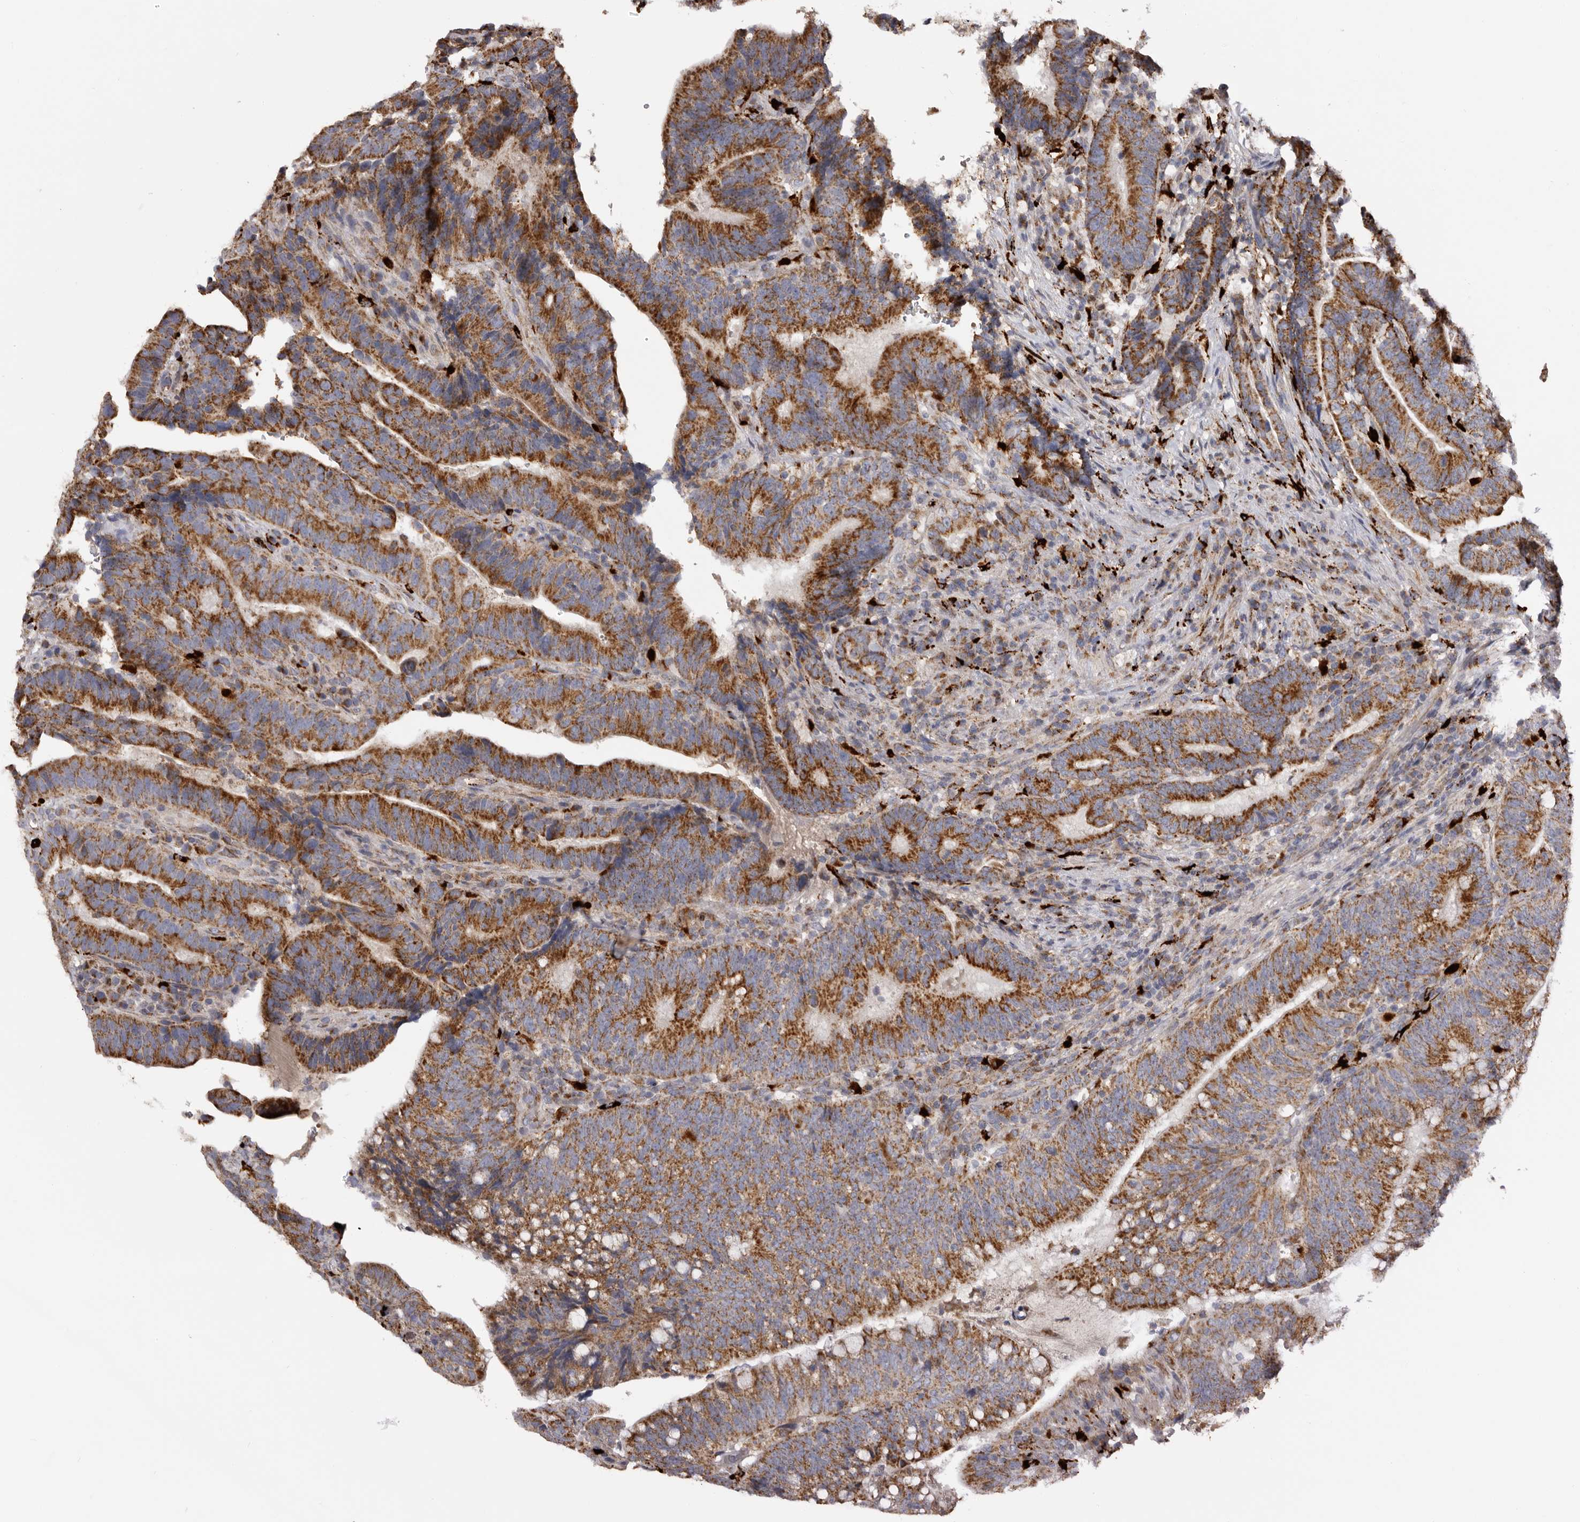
{"staining": {"intensity": "moderate", "quantity": ">75%", "location": "cytoplasmic/membranous"}, "tissue": "colorectal cancer", "cell_type": "Tumor cells", "image_type": "cancer", "snomed": [{"axis": "morphology", "description": "Adenocarcinoma, NOS"}, {"axis": "topography", "description": "Colon"}], "caption": "Human colorectal adenocarcinoma stained with a brown dye displays moderate cytoplasmic/membranous positive staining in about >75% of tumor cells.", "gene": "MECR", "patient": {"sex": "female", "age": 66}}